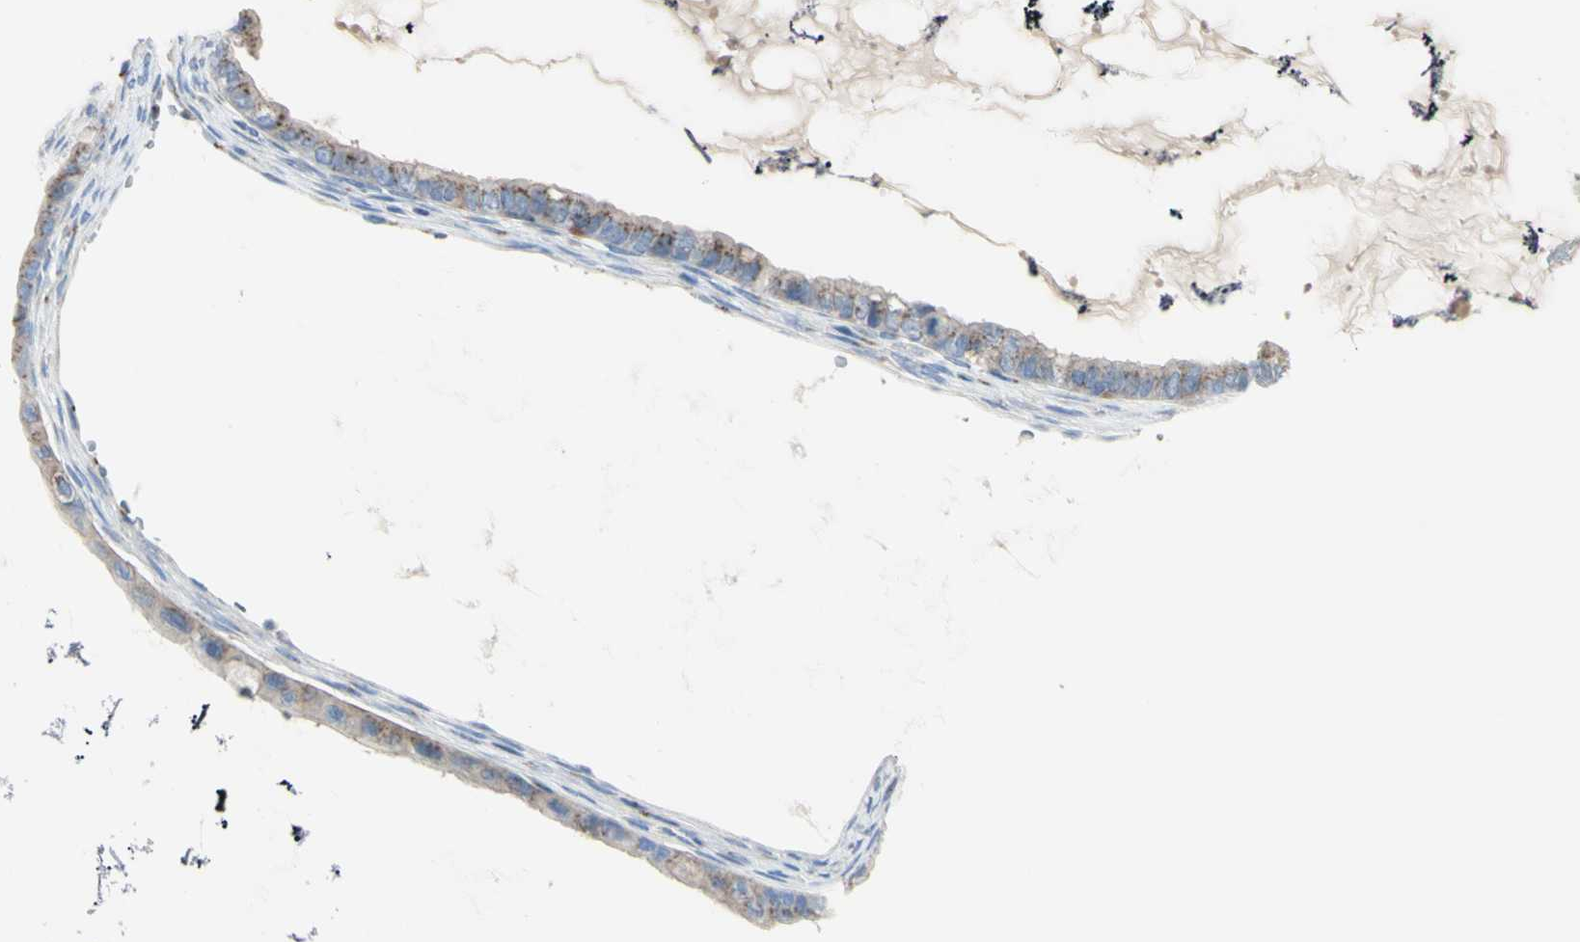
{"staining": {"intensity": "weak", "quantity": ">75%", "location": "cytoplasmic/membranous"}, "tissue": "ovarian cancer", "cell_type": "Tumor cells", "image_type": "cancer", "snomed": [{"axis": "morphology", "description": "Cystadenocarcinoma, mucinous, NOS"}, {"axis": "topography", "description": "Ovary"}], "caption": "Human ovarian cancer (mucinous cystadenocarcinoma) stained with a protein marker displays weak staining in tumor cells.", "gene": "B4GALT3", "patient": {"sex": "female", "age": 80}}